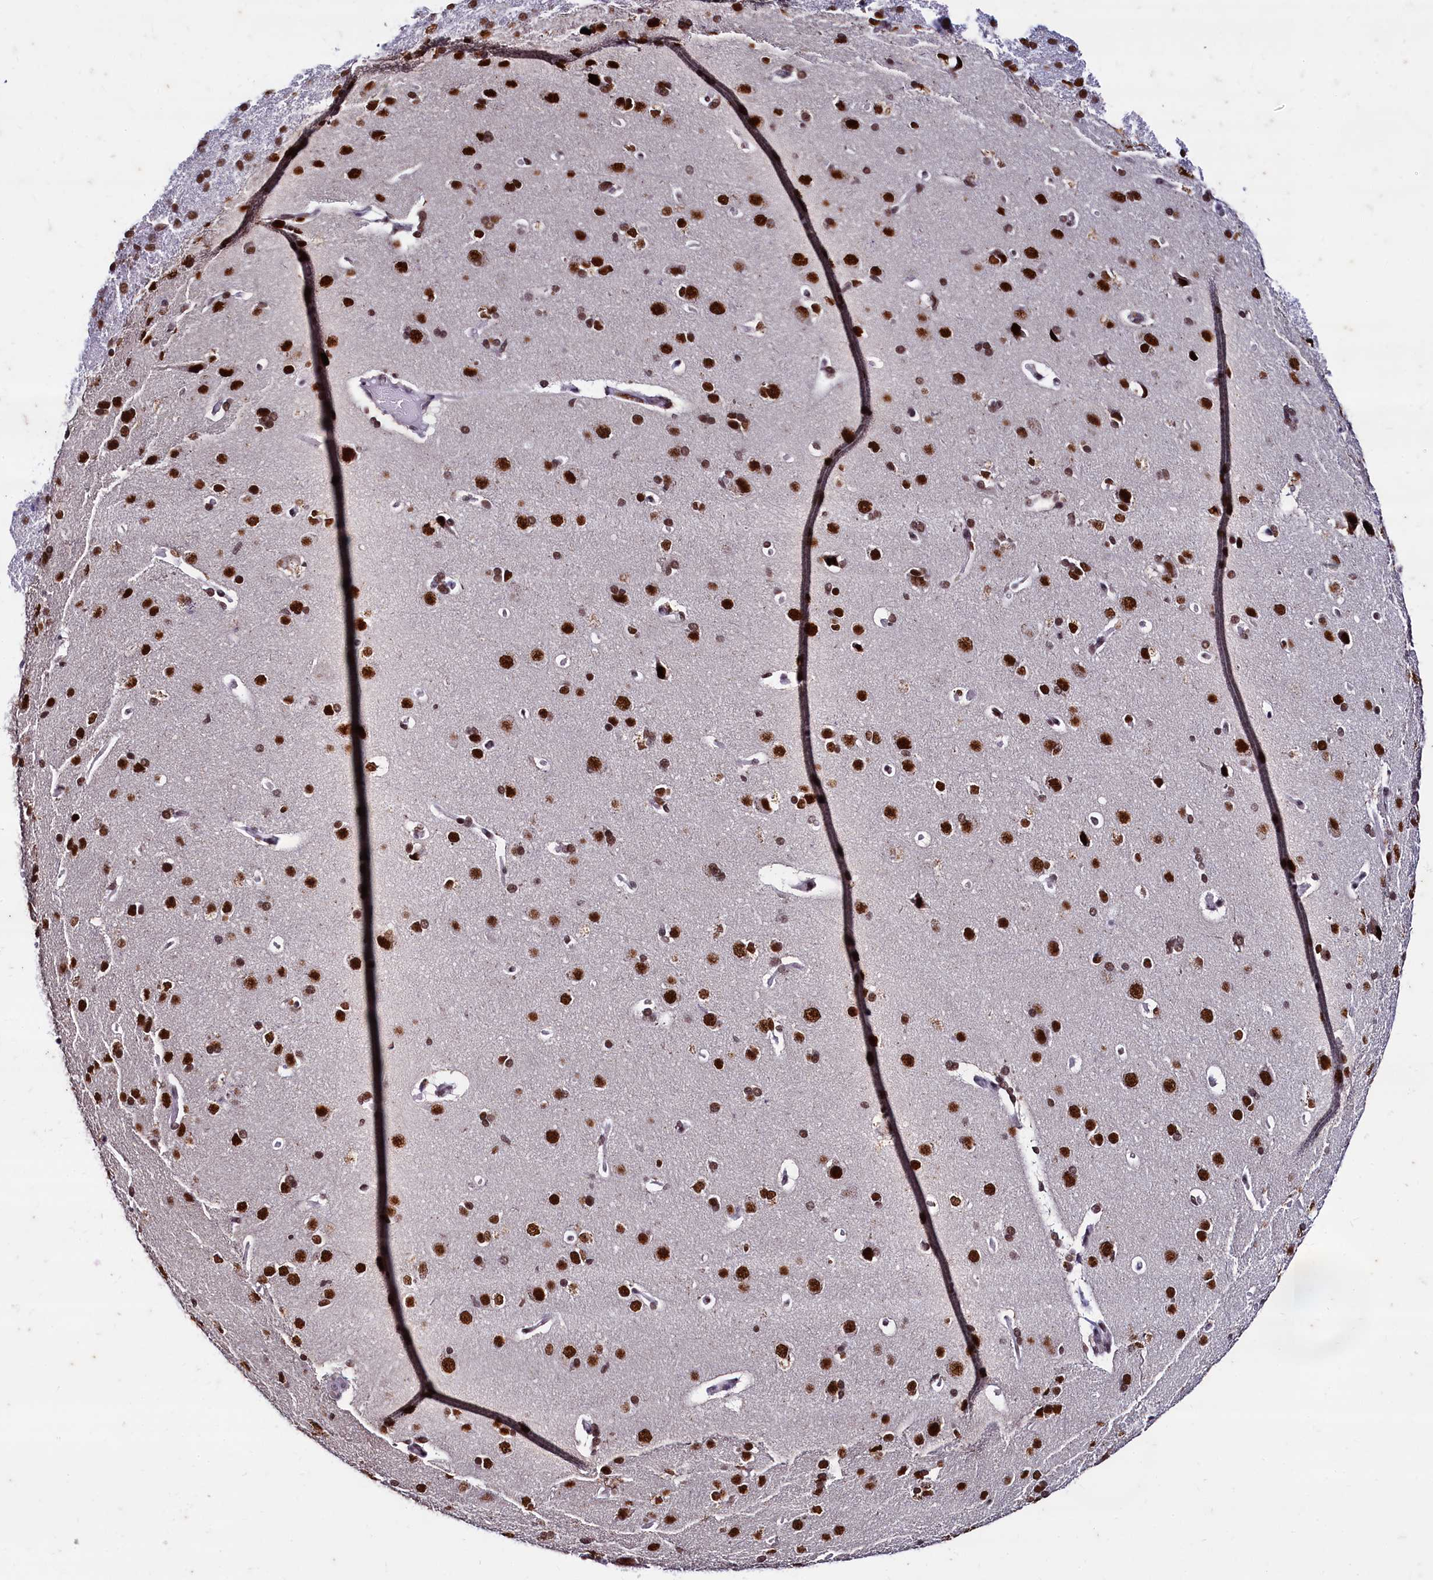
{"staining": {"intensity": "strong", "quantity": ">75%", "location": "nuclear"}, "tissue": "cerebral cortex", "cell_type": "Endothelial cells", "image_type": "normal", "snomed": [{"axis": "morphology", "description": "Normal tissue, NOS"}, {"axis": "topography", "description": "Cerebral cortex"}], "caption": "DAB immunohistochemical staining of unremarkable cerebral cortex reveals strong nuclear protein expression in approximately >75% of endothelial cells. (IHC, brightfield microscopy, high magnification).", "gene": "CPSF7", "patient": {"sex": "male", "age": 62}}